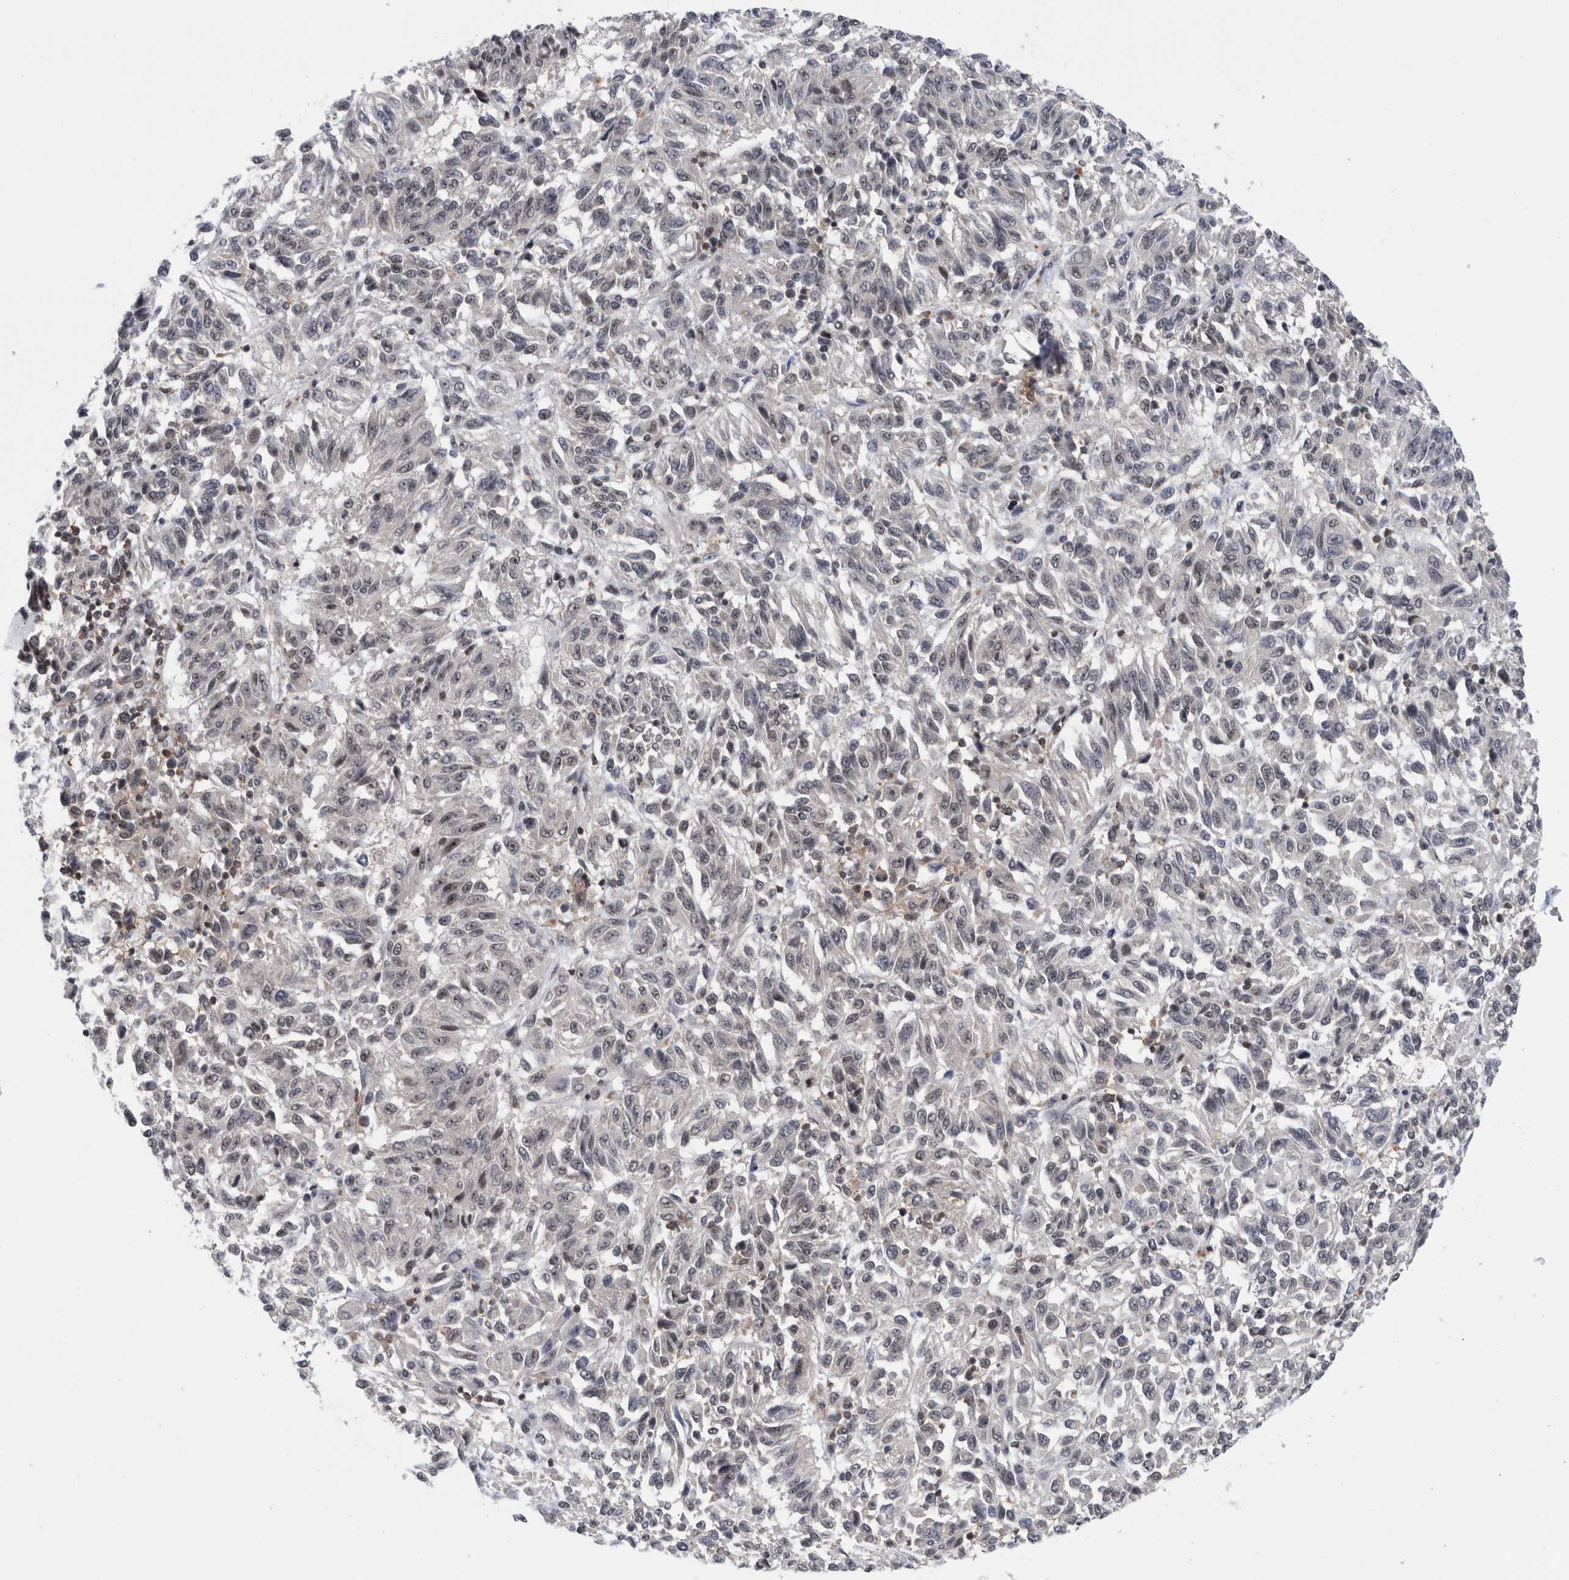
{"staining": {"intensity": "weak", "quantity": "<25%", "location": "nuclear"}, "tissue": "melanoma", "cell_type": "Tumor cells", "image_type": "cancer", "snomed": [{"axis": "morphology", "description": "Malignant melanoma, Metastatic site"}, {"axis": "topography", "description": "Lung"}], "caption": "Image shows no significant protein staining in tumor cells of malignant melanoma (metastatic site). (DAB (3,3'-diaminobenzidine) immunohistochemistry (IHC), high magnification).", "gene": "ZNF260", "patient": {"sex": "male", "age": 64}}